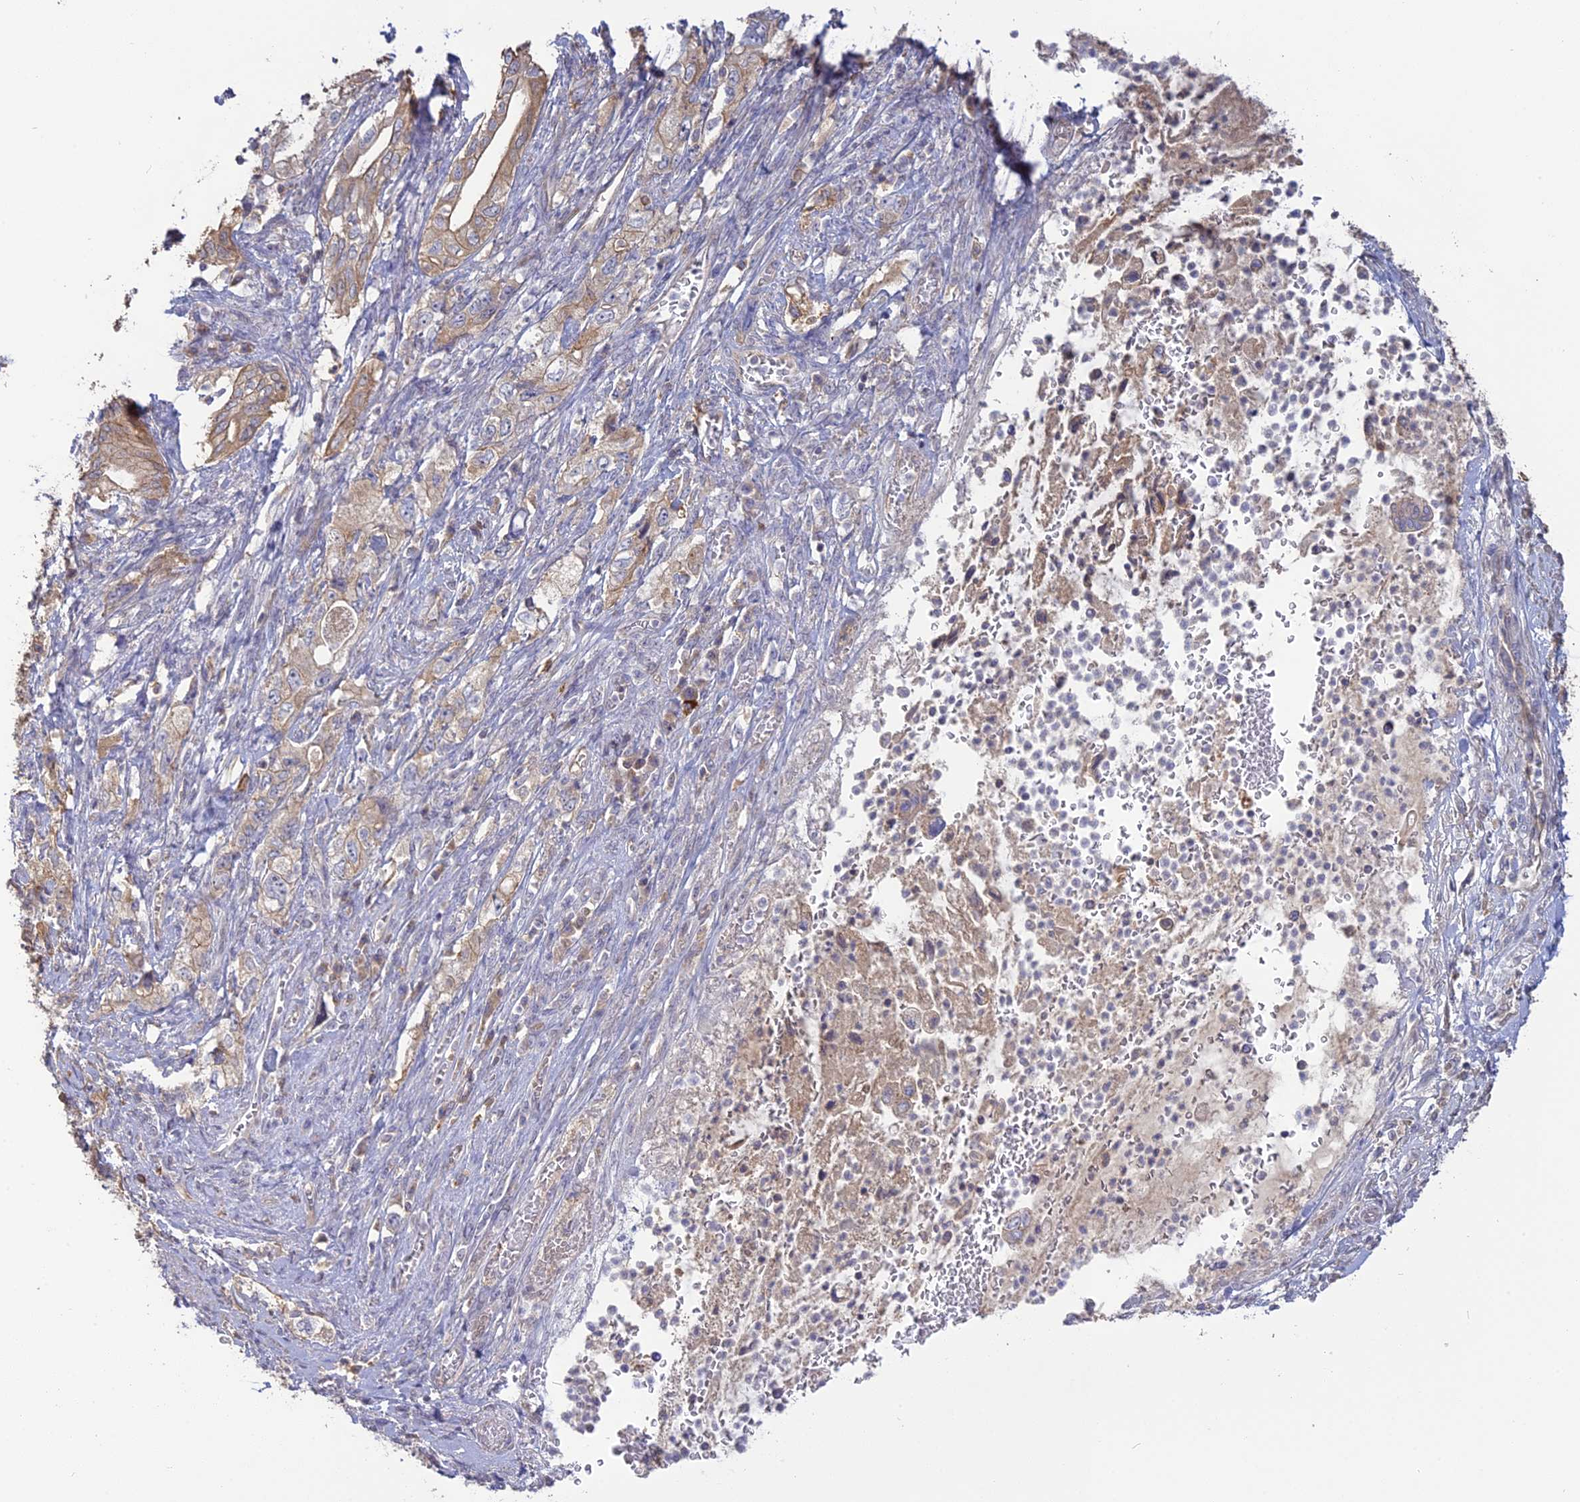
{"staining": {"intensity": "moderate", "quantity": ">75%", "location": "cytoplasmic/membranous"}, "tissue": "pancreatic cancer", "cell_type": "Tumor cells", "image_type": "cancer", "snomed": [{"axis": "morphology", "description": "Adenocarcinoma, NOS"}, {"axis": "topography", "description": "Pancreas"}], "caption": "Immunohistochemistry (IHC) of pancreatic adenocarcinoma shows medium levels of moderate cytoplasmic/membranous staining in about >75% of tumor cells.", "gene": "SFT2D2", "patient": {"sex": "female", "age": 73}}